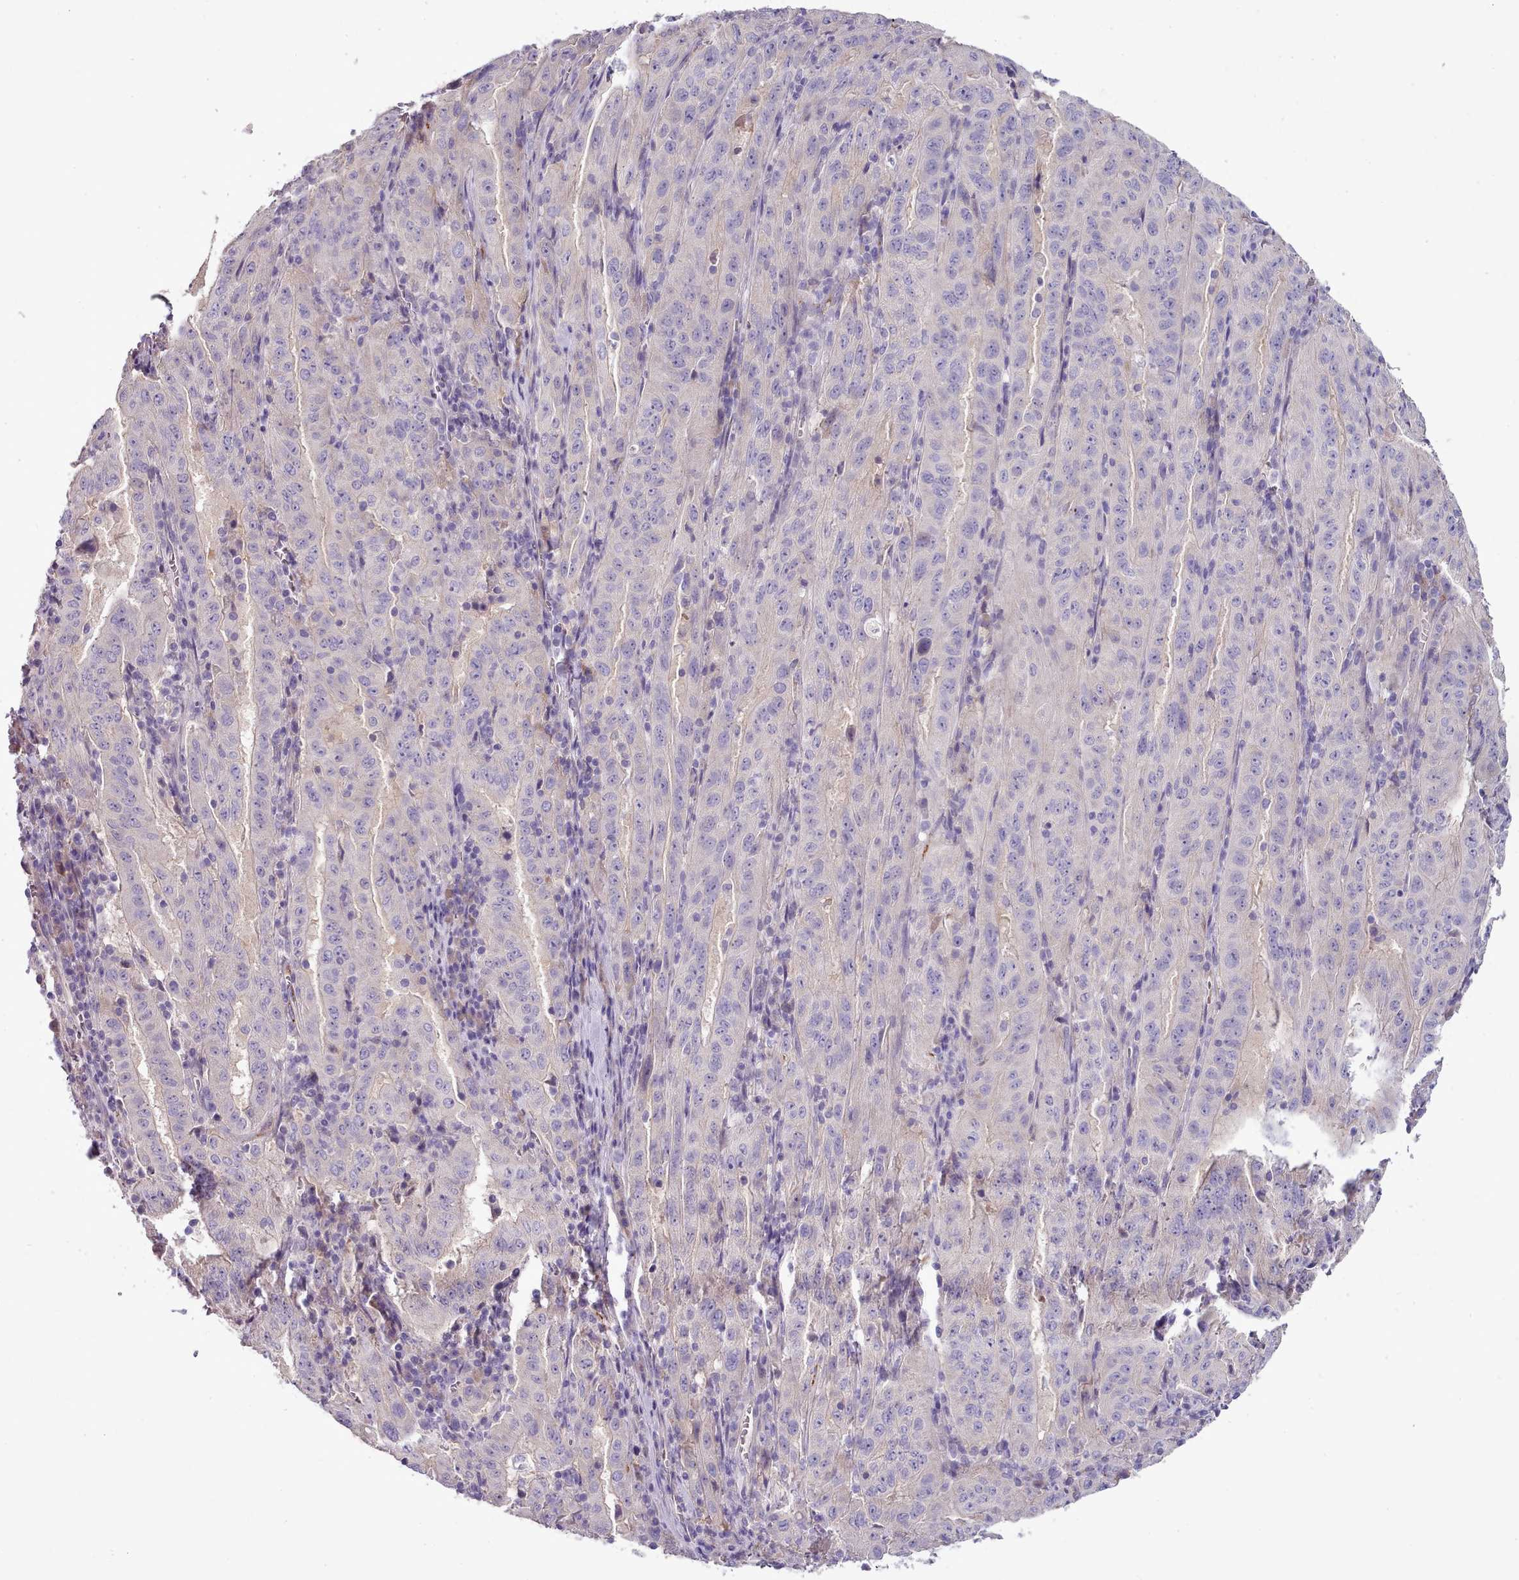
{"staining": {"intensity": "negative", "quantity": "none", "location": "none"}, "tissue": "pancreatic cancer", "cell_type": "Tumor cells", "image_type": "cancer", "snomed": [{"axis": "morphology", "description": "Adenocarcinoma, NOS"}, {"axis": "topography", "description": "Pancreas"}], "caption": "The photomicrograph demonstrates no significant expression in tumor cells of pancreatic adenocarcinoma.", "gene": "SETX", "patient": {"sex": "male", "age": 63}}